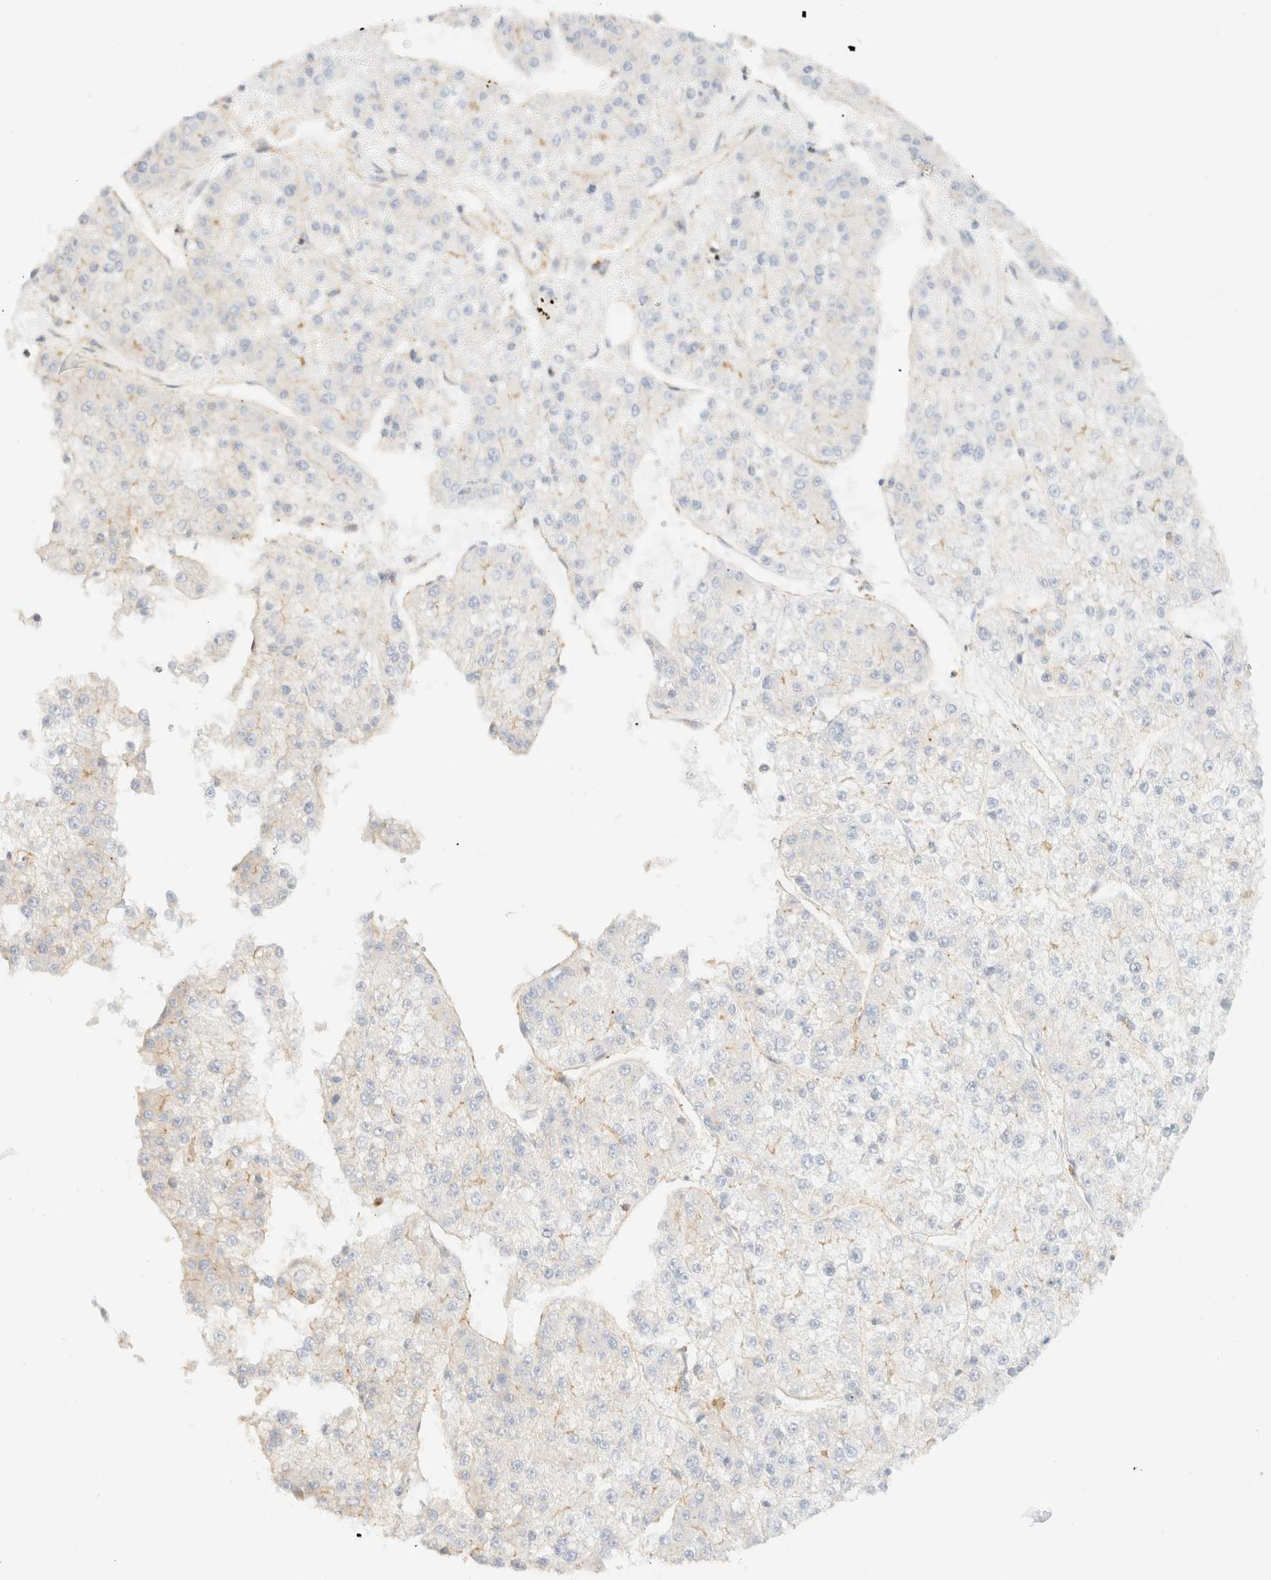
{"staining": {"intensity": "negative", "quantity": "none", "location": "none"}, "tissue": "liver cancer", "cell_type": "Tumor cells", "image_type": "cancer", "snomed": [{"axis": "morphology", "description": "Carcinoma, Hepatocellular, NOS"}, {"axis": "topography", "description": "Liver"}], "caption": "Immunohistochemical staining of liver cancer (hepatocellular carcinoma) shows no significant positivity in tumor cells.", "gene": "MYO10", "patient": {"sex": "female", "age": 73}}